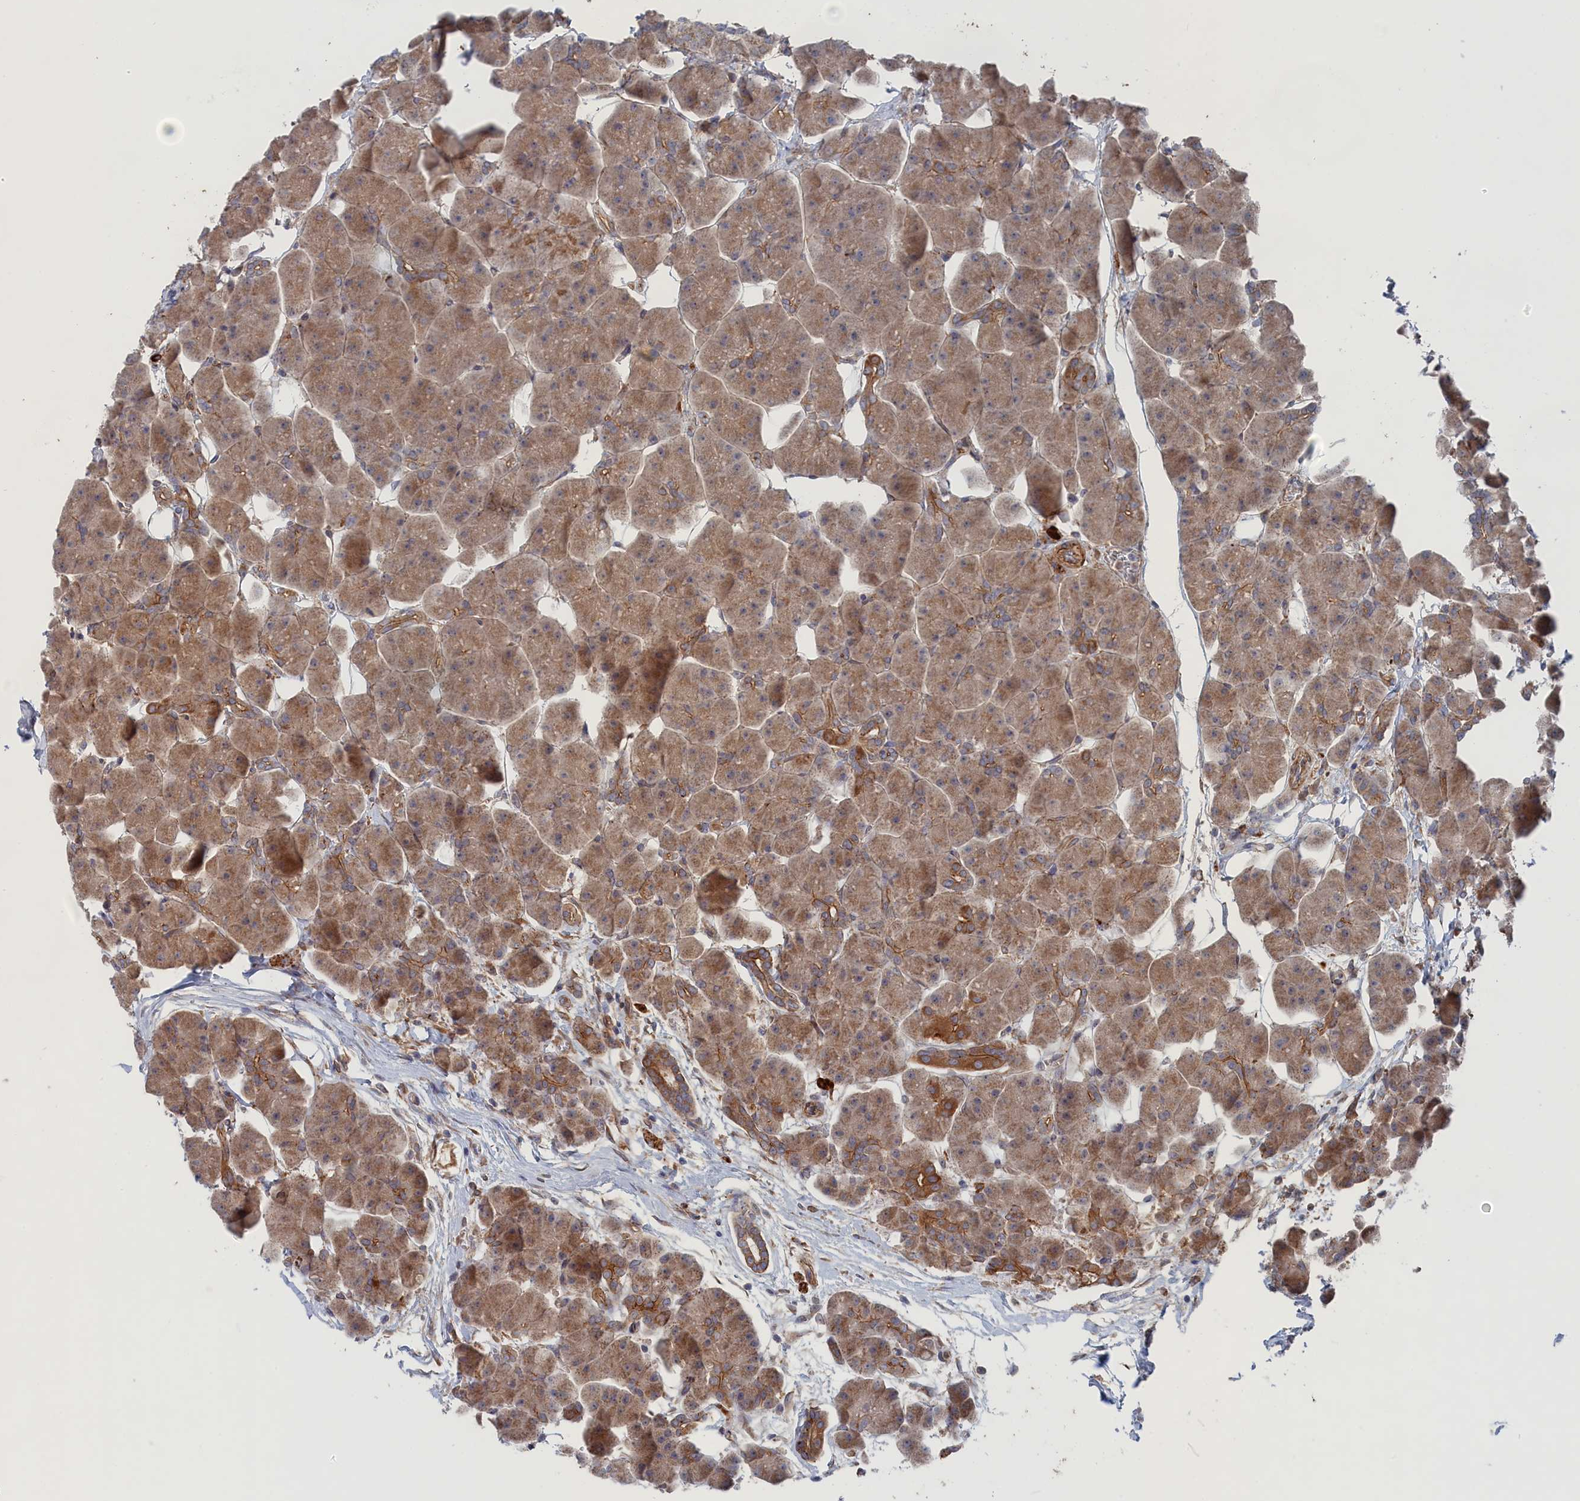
{"staining": {"intensity": "moderate", "quantity": ">75%", "location": "cytoplasmic/membranous"}, "tissue": "pancreas", "cell_type": "Exocrine glandular cells", "image_type": "normal", "snomed": [{"axis": "morphology", "description": "Normal tissue, NOS"}, {"axis": "topography", "description": "Pancreas"}], "caption": "IHC (DAB (3,3'-diaminobenzidine)) staining of unremarkable pancreas demonstrates moderate cytoplasmic/membranous protein positivity in approximately >75% of exocrine glandular cells. (Stains: DAB in brown, nuclei in blue, Microscopy: brightfield microscopy at high magnification).", "gene": "FILIP1L", "patient": {"sex": "male", "age": 66}}